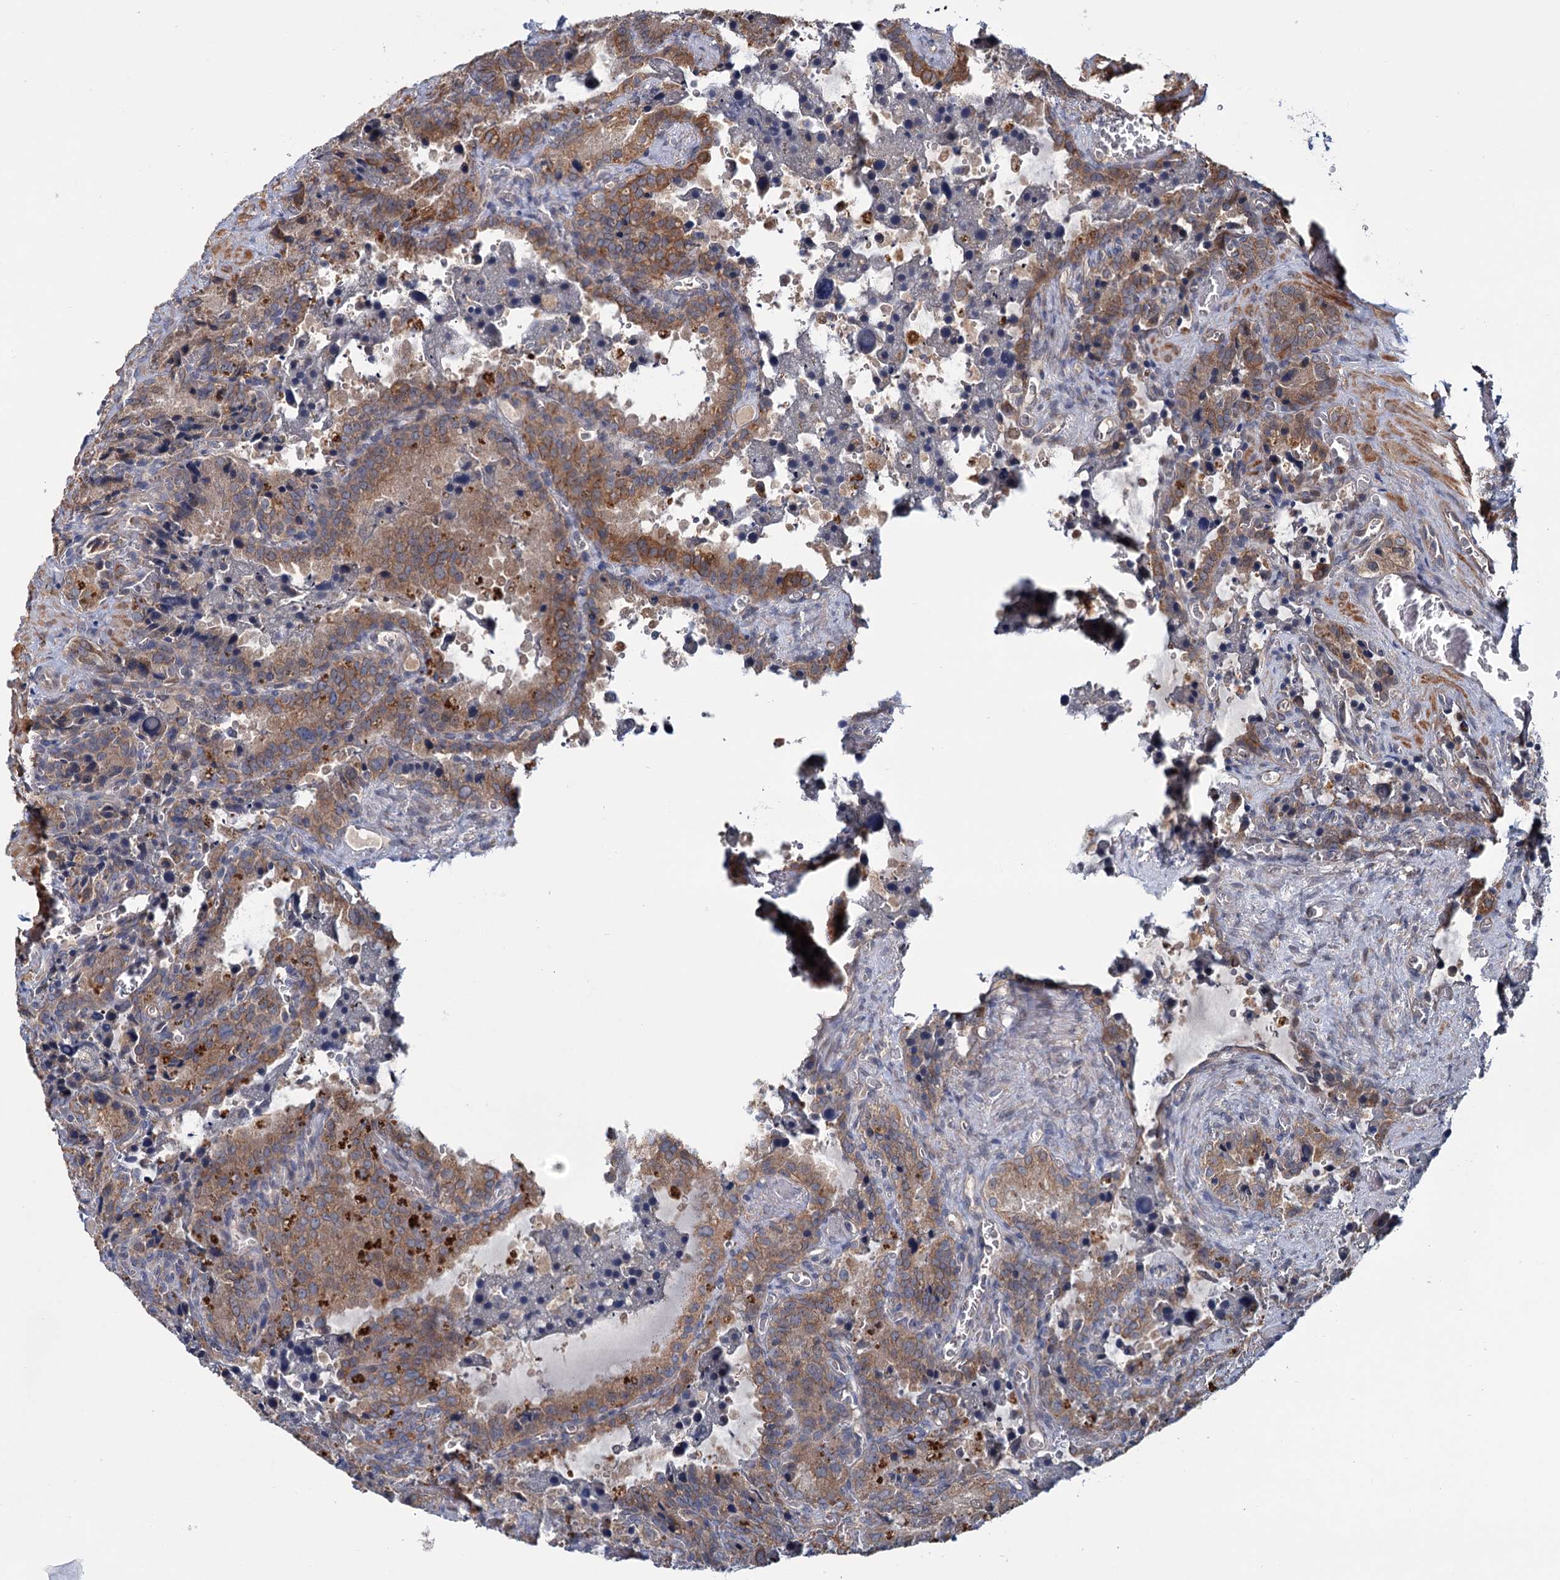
{"staining": {"intensity": "moderate", "quantity": ">75%", "location": "cytoplasmic/membranous"}, "tissue": "seminal vesicle", "cell_type": "Glandular cells", "image_type": "normal", "snomed": [{"axis": "morphology", "description": "Normal tissue, NOS"}, {"axis": "topography", "description": "Seminal veicle"}], "caption": "This histopathology image demonstrates benign seminal vesicle stained with immunohistochemistry (IHC) to label a protein in brown. The cytoplasmic/membranous of glandular cells show moderate positivity for the protein. Nuclei are counter-stained blue.", "gene": "MTRR", "patient": {"sex": "male", "age": 62}}